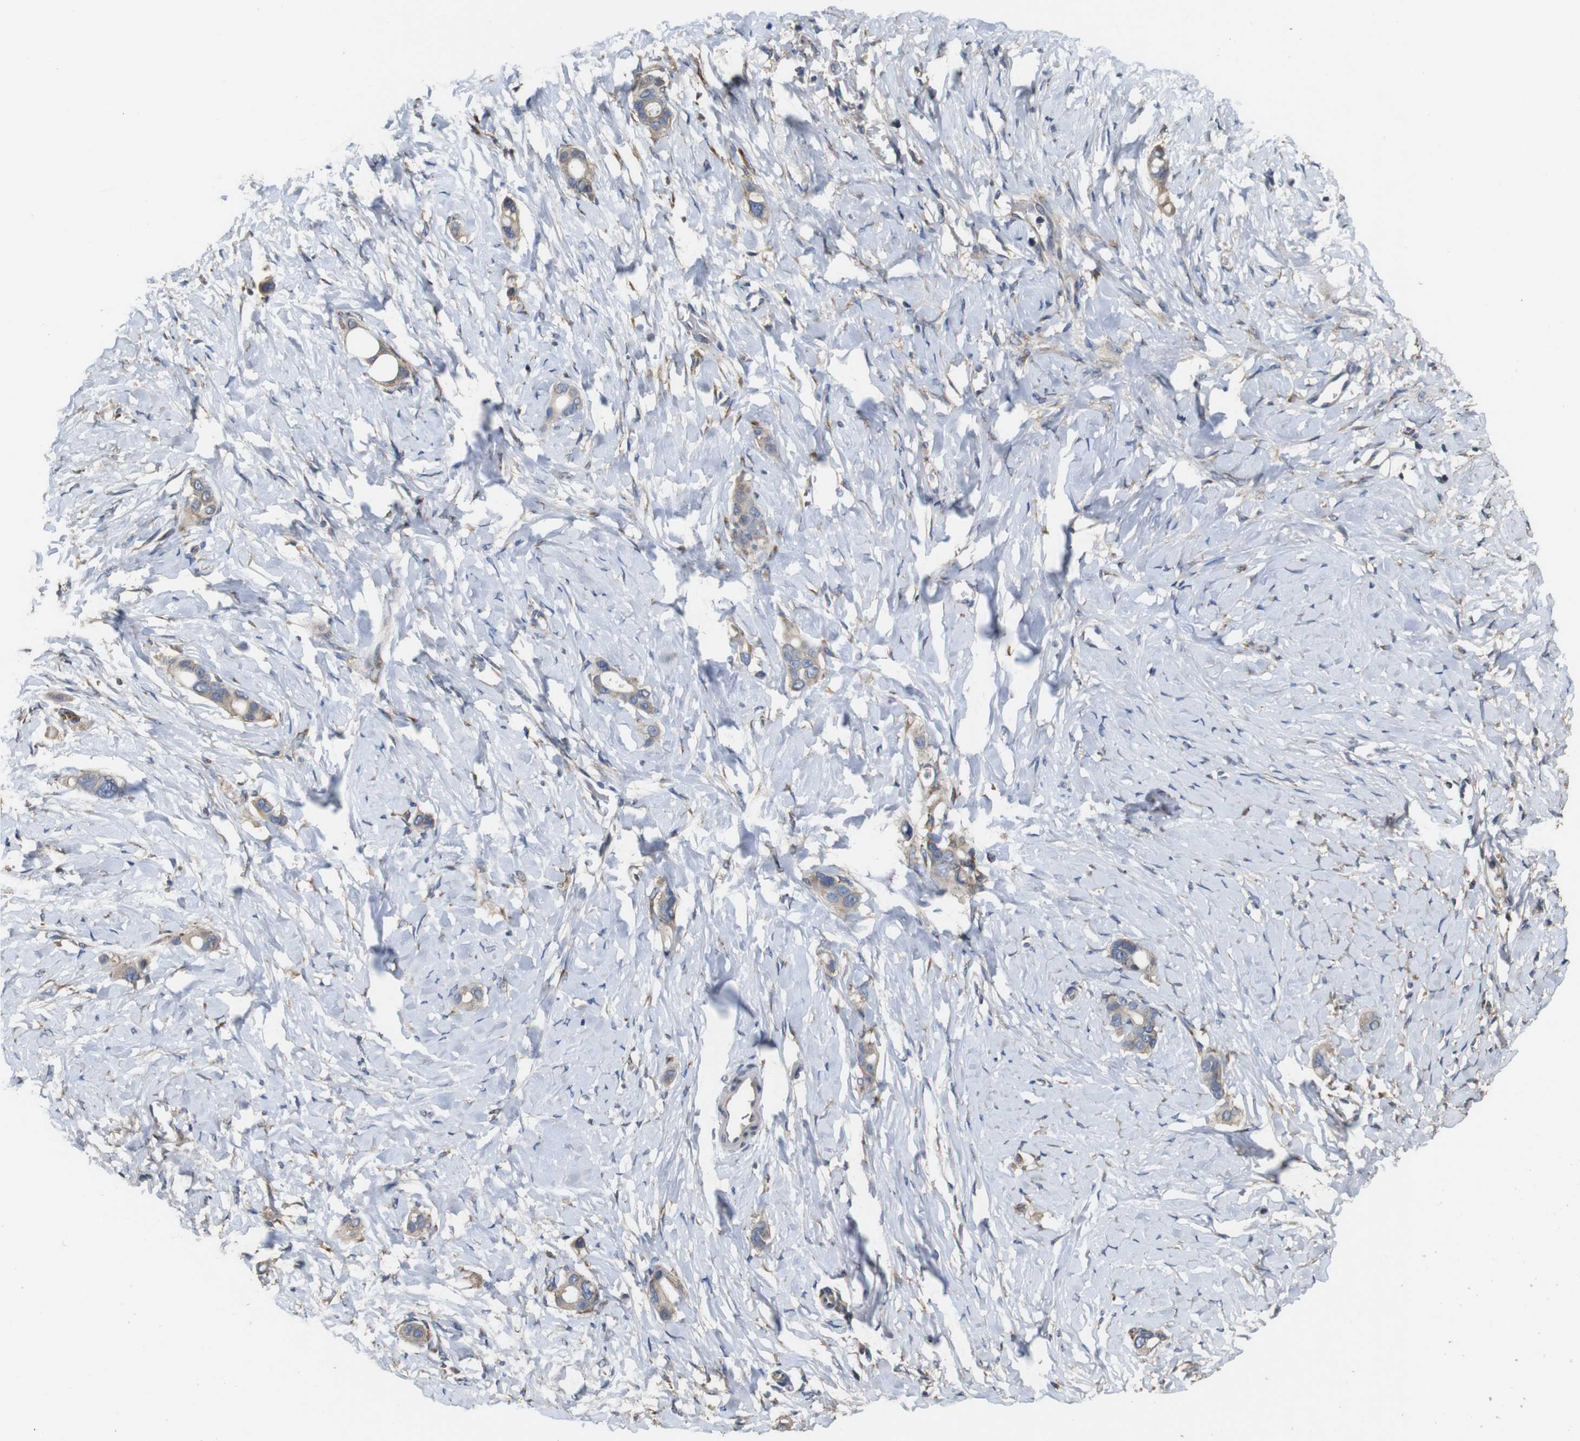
{"staining": {"intensity": "weak", "quantity": ">75%", "location": "cytoplasmic/membranous"}, "tissue": "stomach cancer", "cell_type": "Tumor cells", "image_type": "cancer", "snomed": [{"axis": "morphology", "description": "Adenocarcinoma, NOS"}, {"axis": "topography", "description": "Stomach"}], "caption": "IHC micrograph of human adenocarcinoma (stomach) stained for a protein (brown), which reveals low levels of weak cytoplasmic/membranous positivity in approximately >75% of tumor cells.", "gene": "ARHGAP24", "patient": {"sex": "female", "age": 75}}